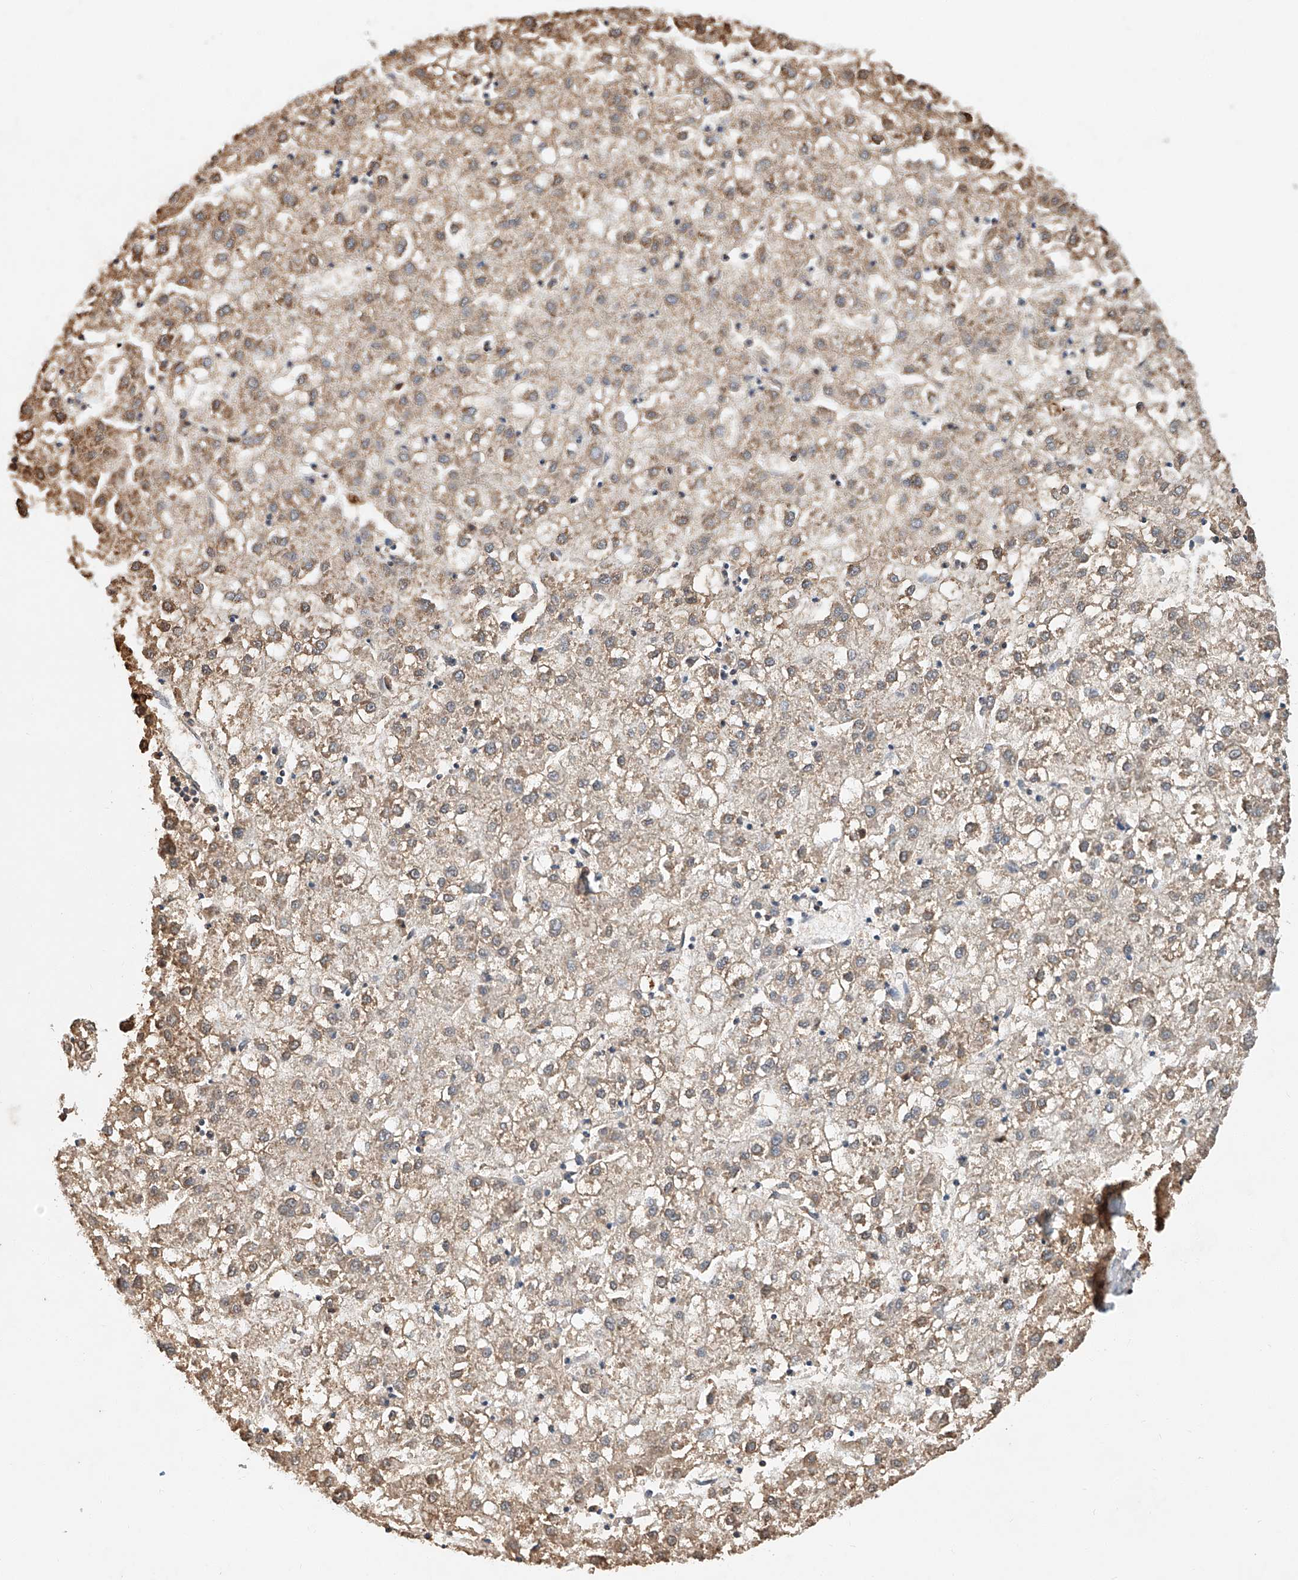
{"staining": {"intensity": "weak", "quantity": ">75%", "location": "cytoplasmic/membranous"}, "tissue": "liver cancer", "cell_type": "Tumor cells", "image_type": "cancer", "snomed": [{"axis": "morphology", "description": "Carcinoma, Hepatocellular, NOS"}, {"axis": "topography", "description": "Liver"}], "caption": "Immunohistochemistry micrograph of neoplastic tissue: liver hepatocellular carcinoma stained using immunohistochemistry reveals low levels of weak protein expression localized specifically in the cytoplasmic/membranous of tumor cells, appearing as a cytoplasmic/membranous brown color.", "gene": "CTDP1", "patient": {"sex": "male", "age": 72}}